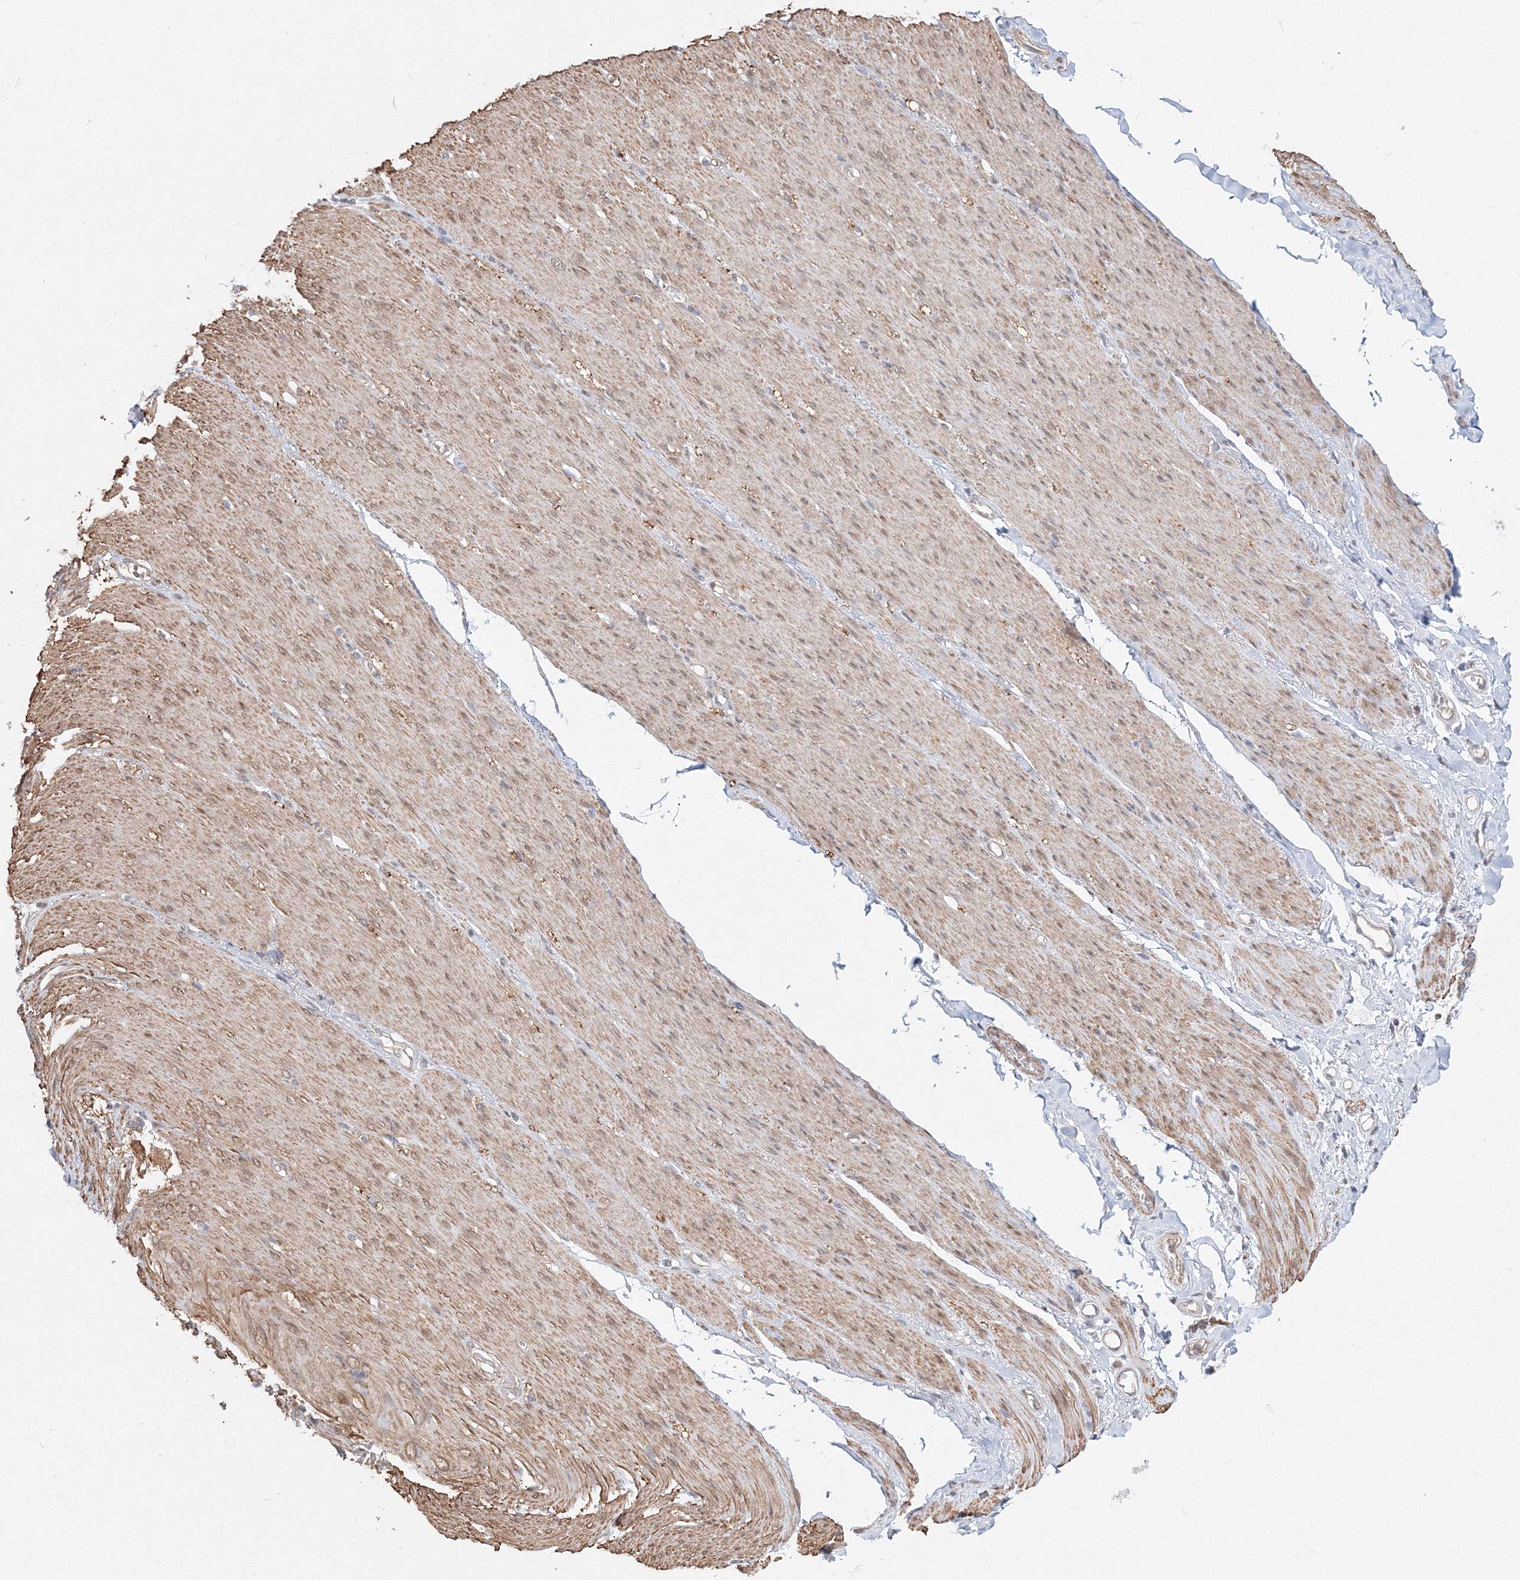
{"staining": {"intensity": "negative", "quantity": "none", "location": "none"}, "tissue": "adipose tissue", "cell_type": "Adipocytes", "image_type": "normal", "snomed": [{"axis": "morphology", "description": "Normal tissue, NOS"}, {"axis": "topography", "description": "Colon"}, {"axis": "topography", "description": "Peripheral nerve tissue"}], "caption": "The micrograph displays no significant staining in adipocytes of adipose tissue.", "gene": "ARHGAP21", "patient": {"sex": "female", "age": 61}}